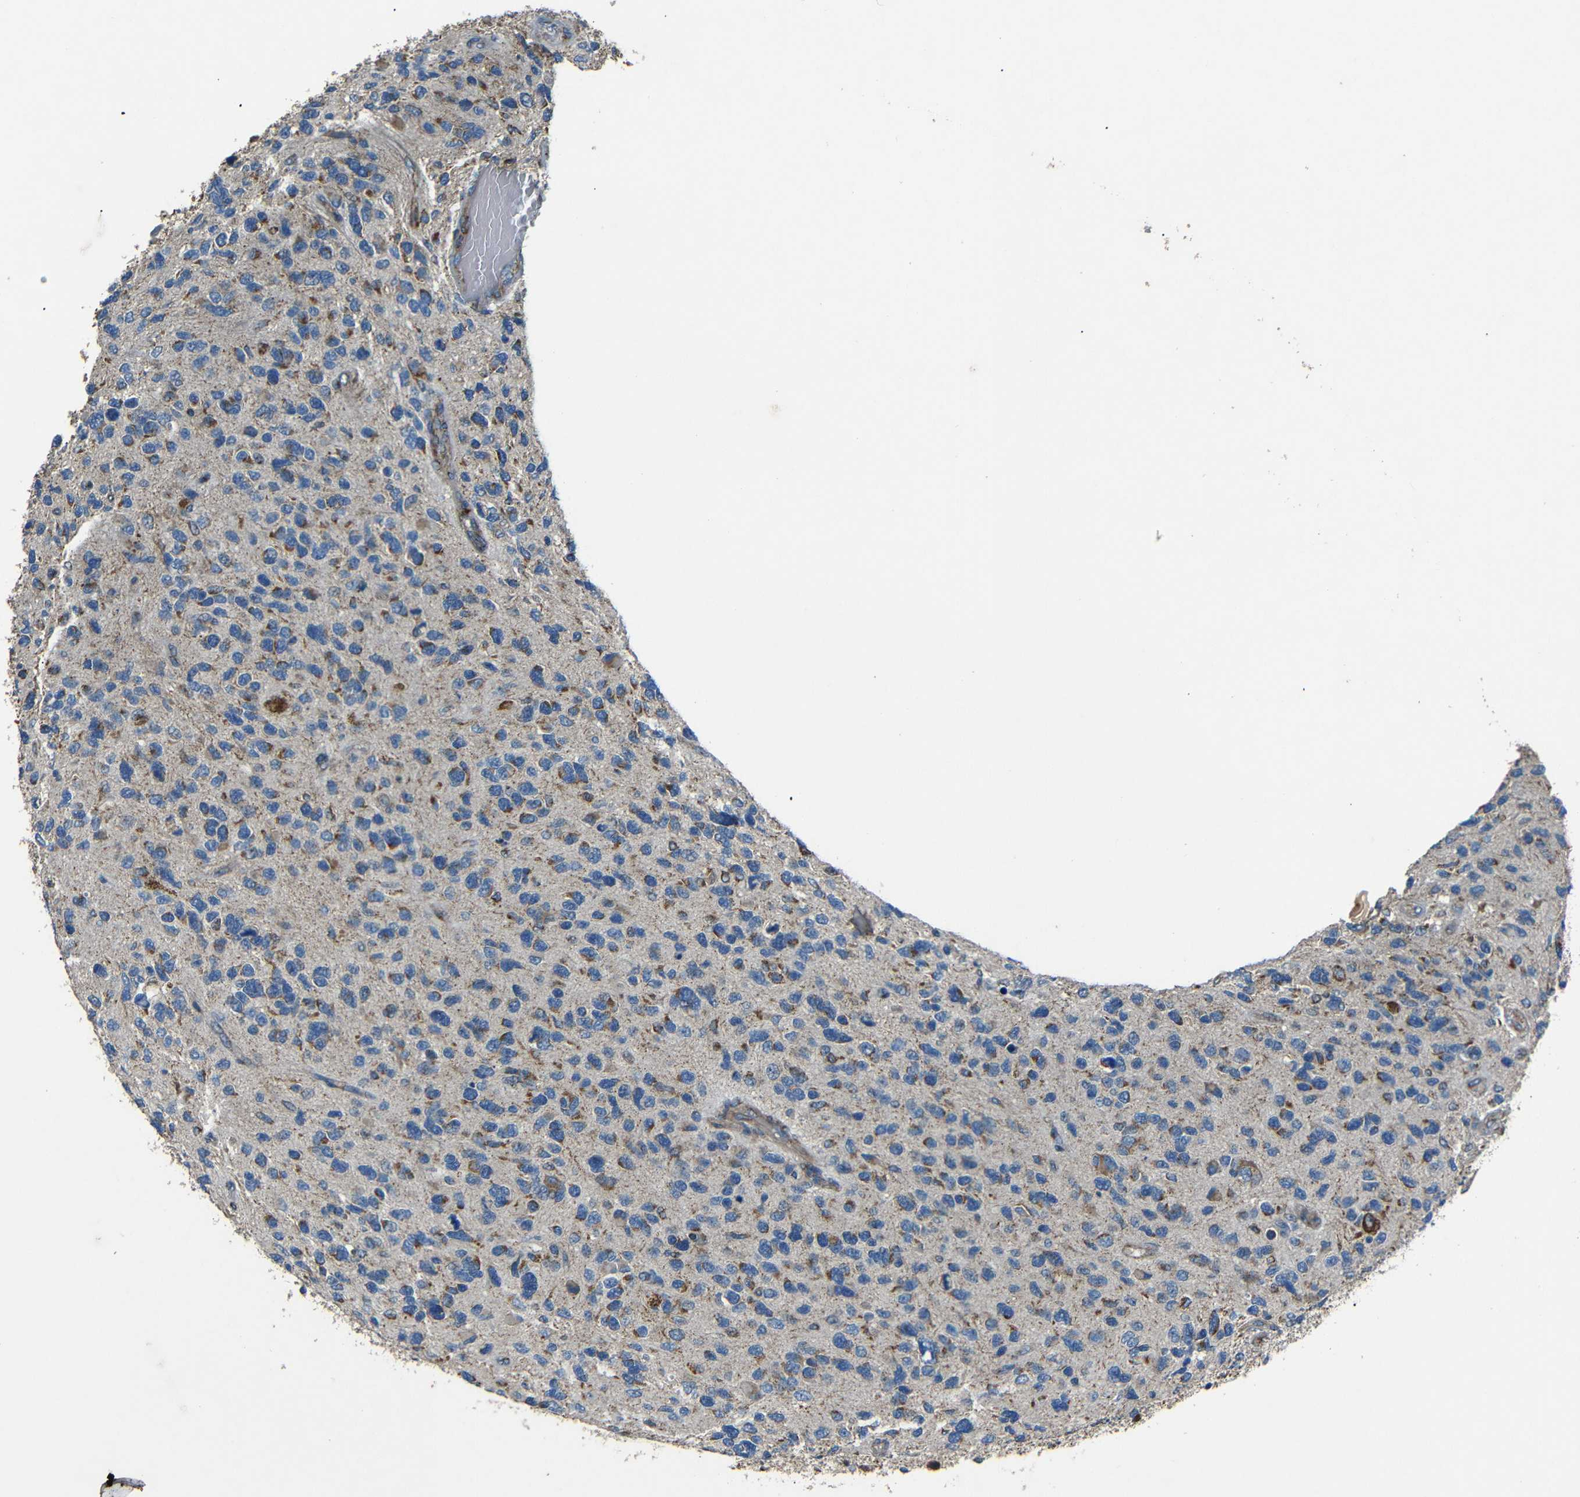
{"staining": {"intensity": "moderate", "quantity": "25%-75%", "location": "cytoplasmic/membranous"}, "tissue": "glioma", "cell_type": "Tumor cells", "image_type": "cancer", "snomed": [{"axis": "morphology", "description": "Glioma, malignant, High grade"}, {"axis": "topography", "description": "Brain"}], "caption": "Moderate cytoplasmic/membranous protein expression is appreciated in approximately 25%-75% of tumor cells in glioma.", "gene": "NETO2", "patient": {"sex": "female", "age": 58}}